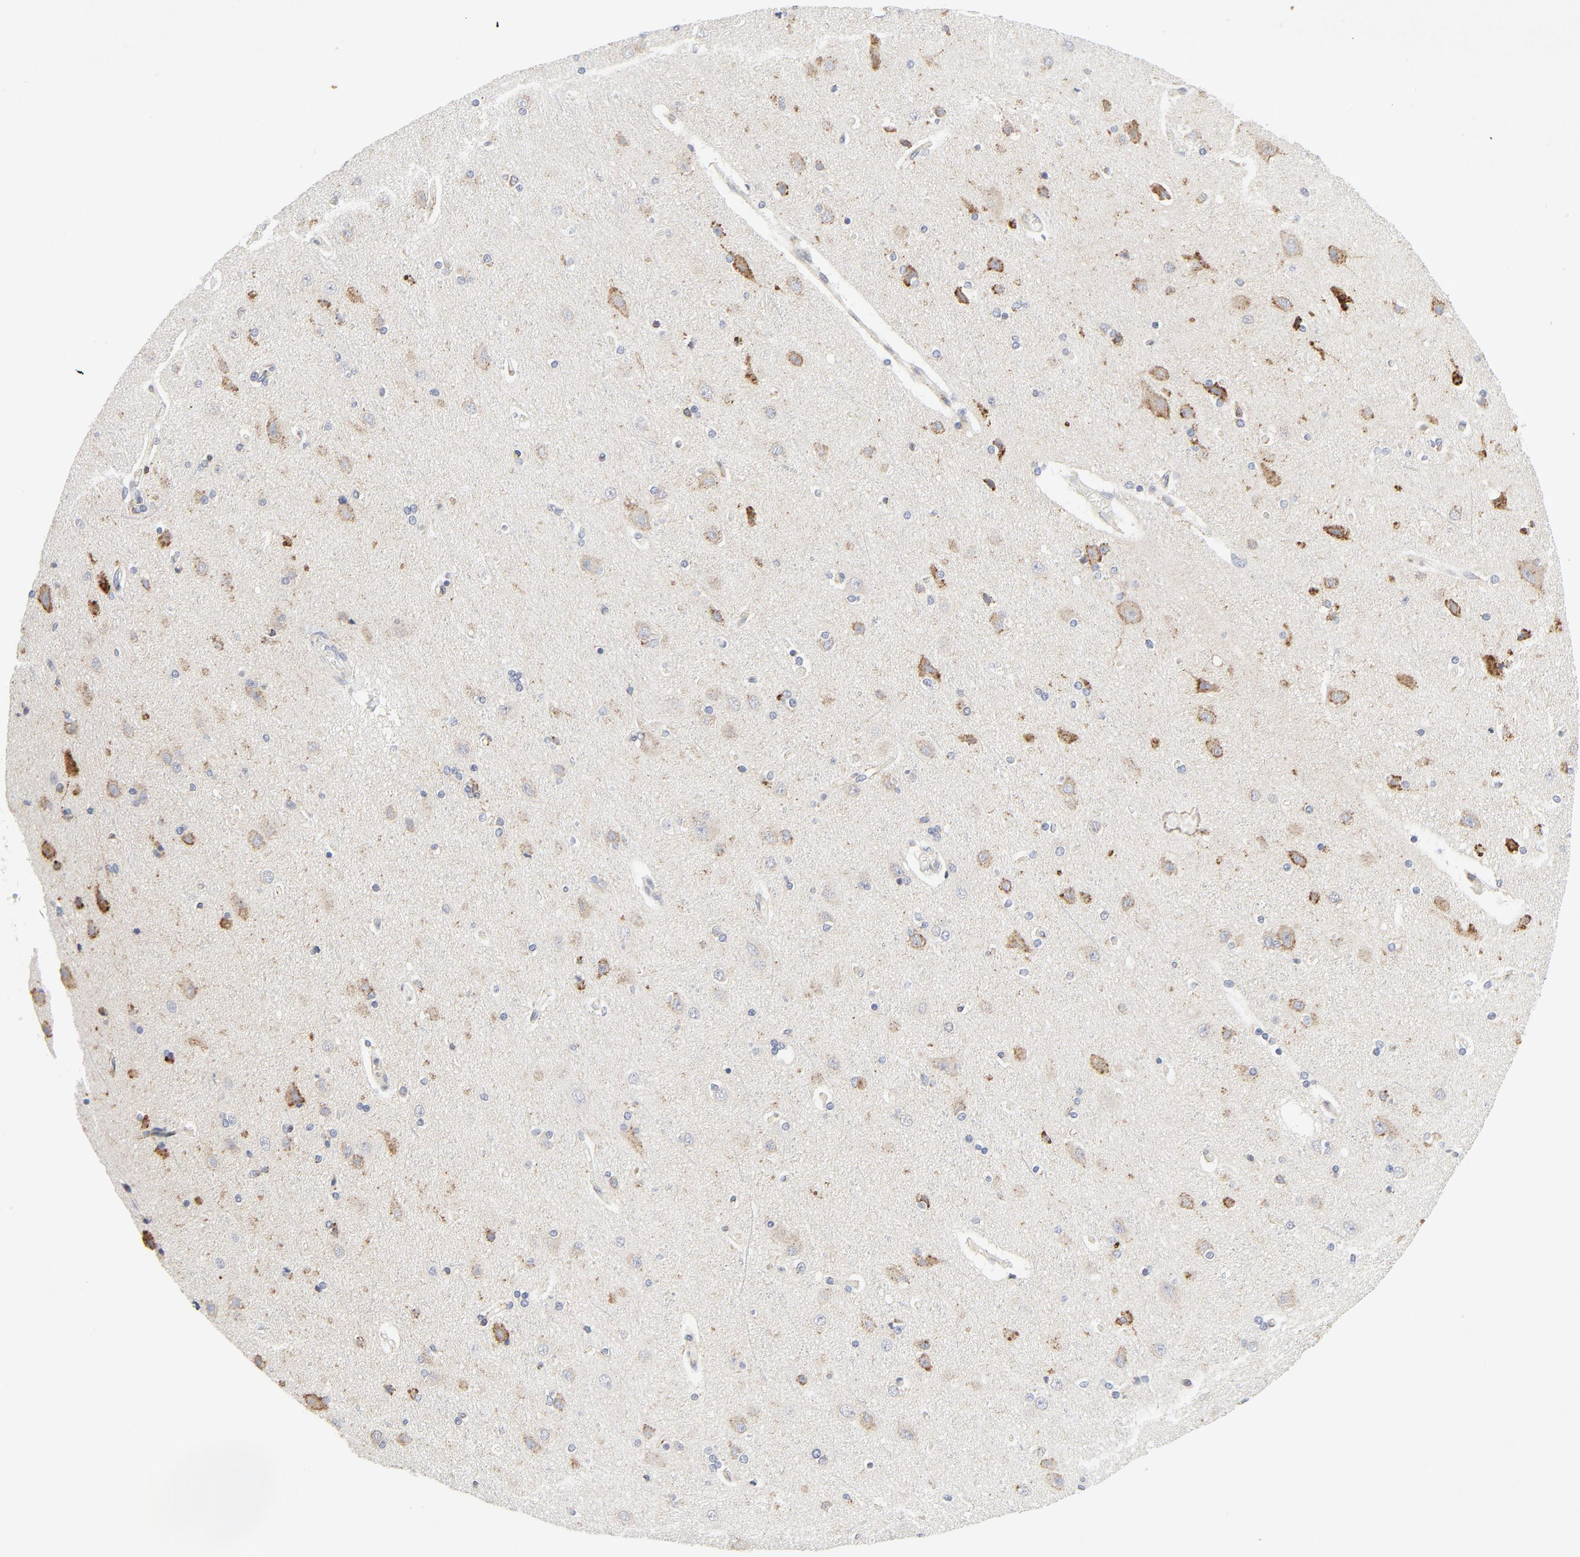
{"staining": {"intensity": "weak", "quantity": "<25%", "location": "cytoplasmic/membranous"}, "tissue": "cerebral cortex", "cell_type": "Endothelial cells", "image_type": "normal", "snomed": [{"axis": "morphology", "description": "Normal tissue, NOS"}, {"axis": "topography", "description": "Cerebral cortex"}], "caption": "This is an immunohistochemistry histopathology image of benign cerebral cortex. There is no staining in endothelial cells.", "gene": "LRP6", "patient": {"sex": "female", "age": 54}}